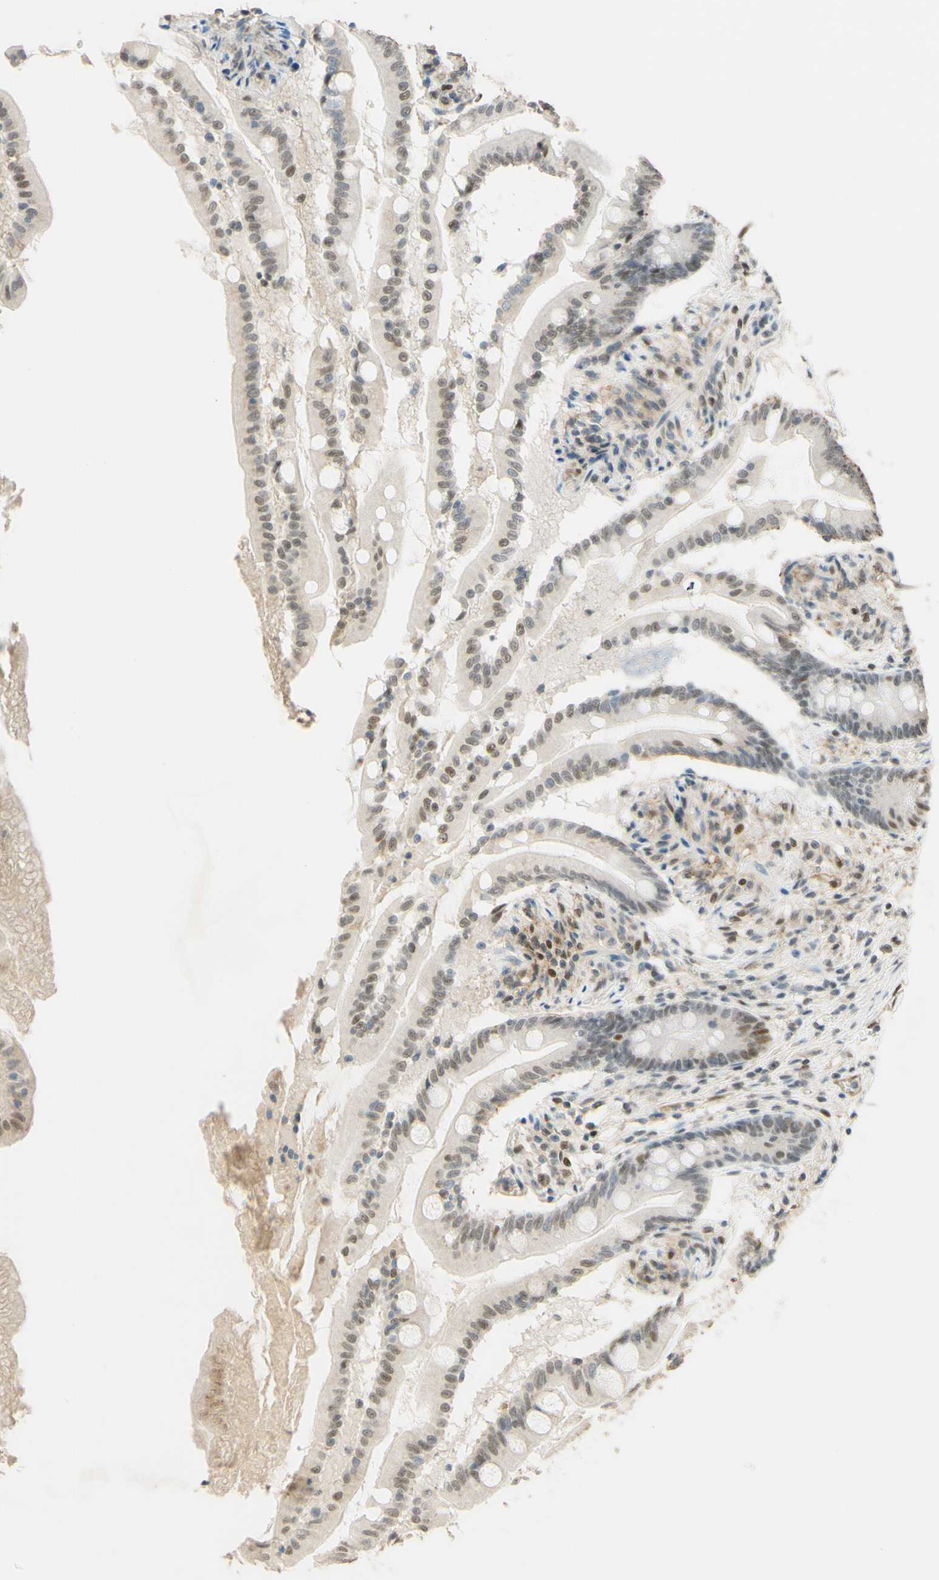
{"staining": {"intensity": "moderate", "quantity": "<25%", "location": "nuclear"}, "tissue": "small intestine", "cell_type": "Glandular cells", "image_type": "normal", "snomed": [{"axis": "morphology", "description": "Normal tissue, NOS"}, {"axis": "topography", "description": "Small intestine"}], "caption": "Small intestine stained with immunohistochemistry (IHC) reveals moderate nuclear expression in approximately <25% of glandular cells.", "gene": "POLB", "patient": {"sex": "female", "age": 56}}